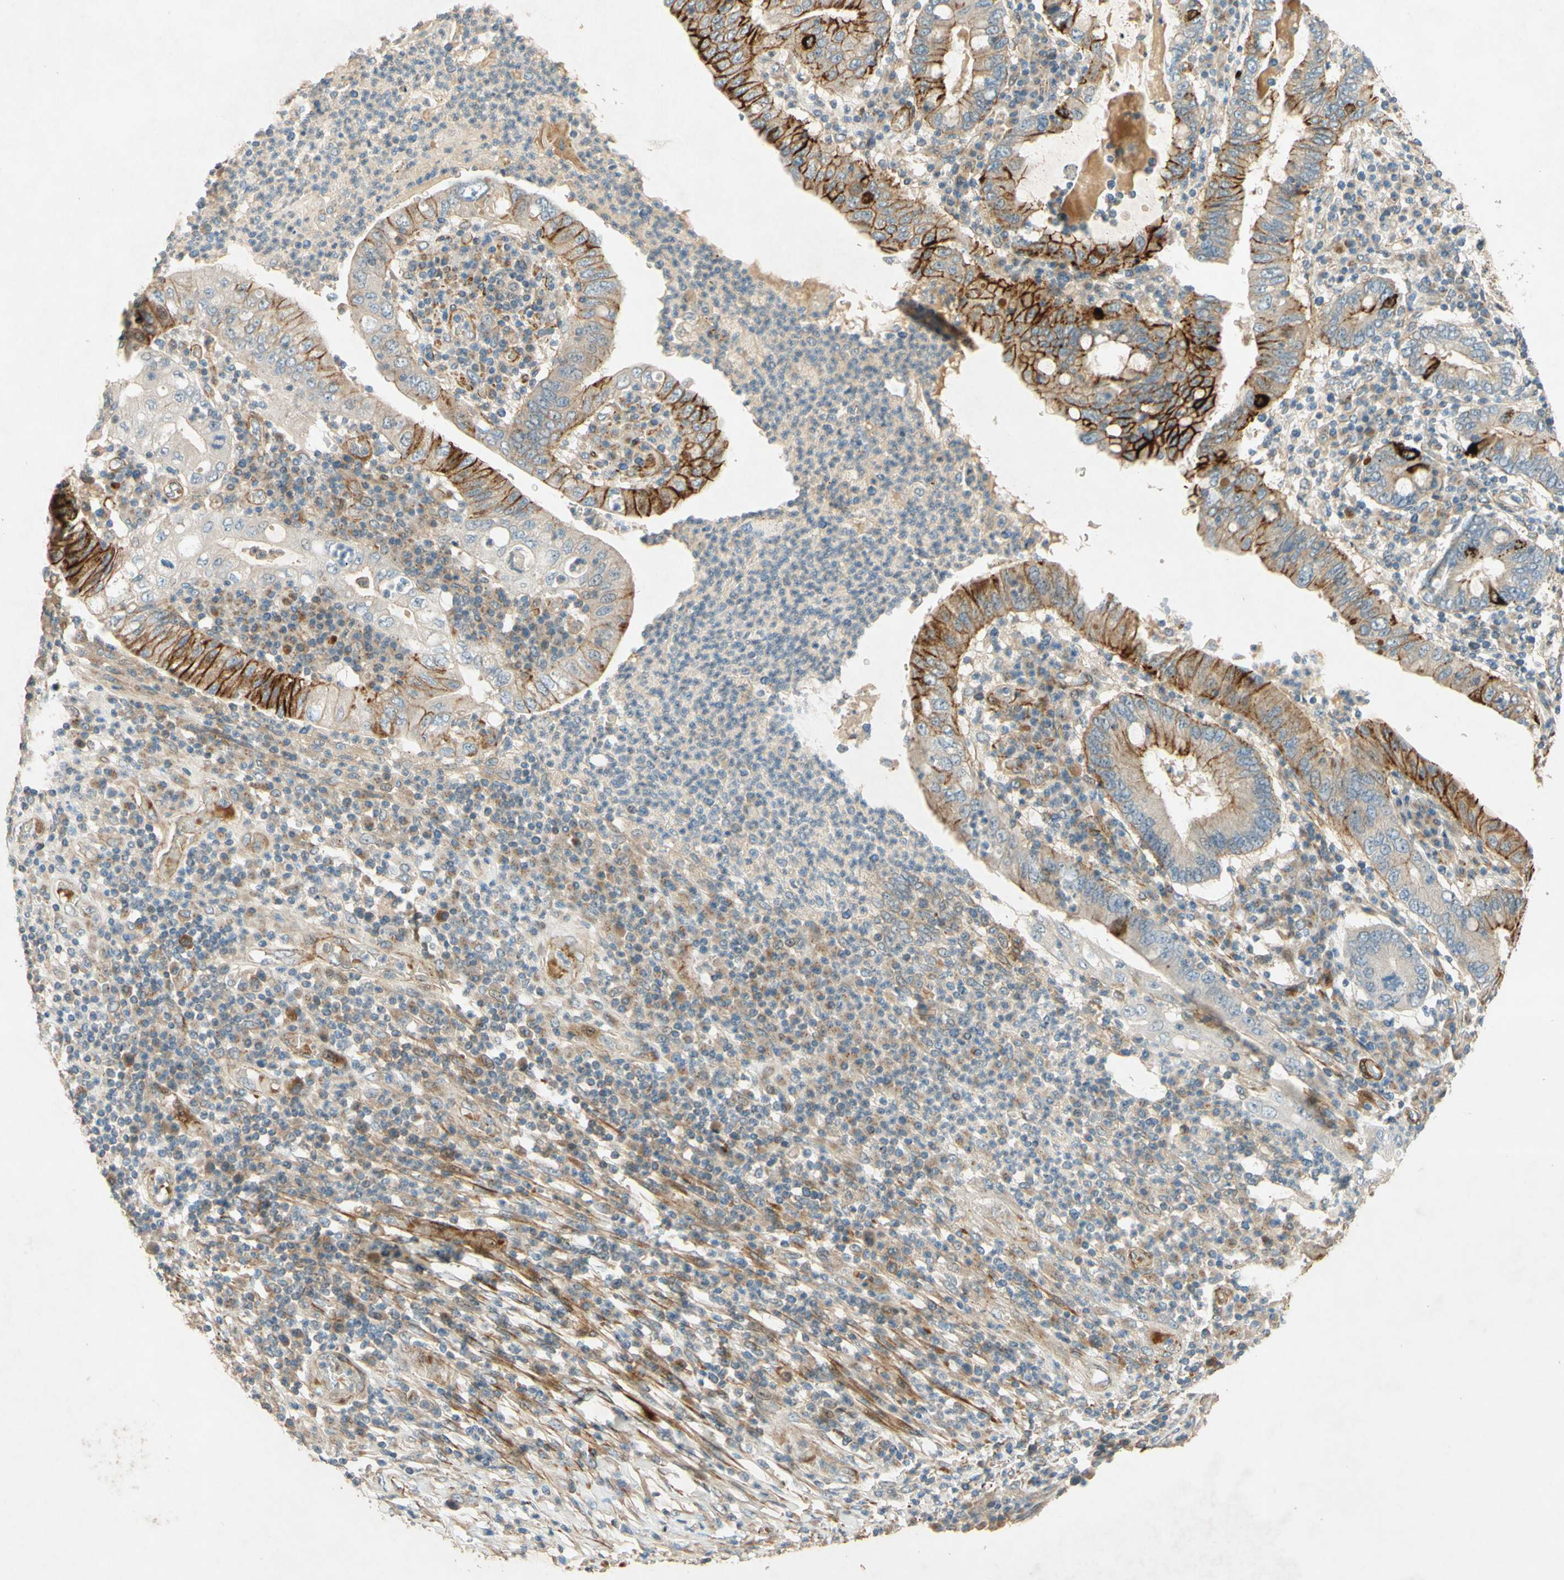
{"staining": {"intensity": "strong", "quantity": "25%-75%", "location": "cytoplasmic/membranous"}, "tissue": "stomach cancer", "cell_type": "Tumor cells", "image_type": "cancer", "snomed": [{"axis": "morphology", "description": "Normal tissue, NOS"}, {"axis": "morphology", "description": "Adenocarcinoma, NOS"}, {"axis": "topography", "description": "Esophagus"}, {"axis": "topography", "description": "Stomach, upper"}, {"axis": "topography", "description": "Peripheral nerve tissue"}], "caption": "An image of human stomach cancer (adenocarcinoma) stained for a protein reveals strong cytoplasmic/membranous brown staining in tumor cells.", "gene": "ADAM17", "patient": {"sex": "male", "age": 62}}